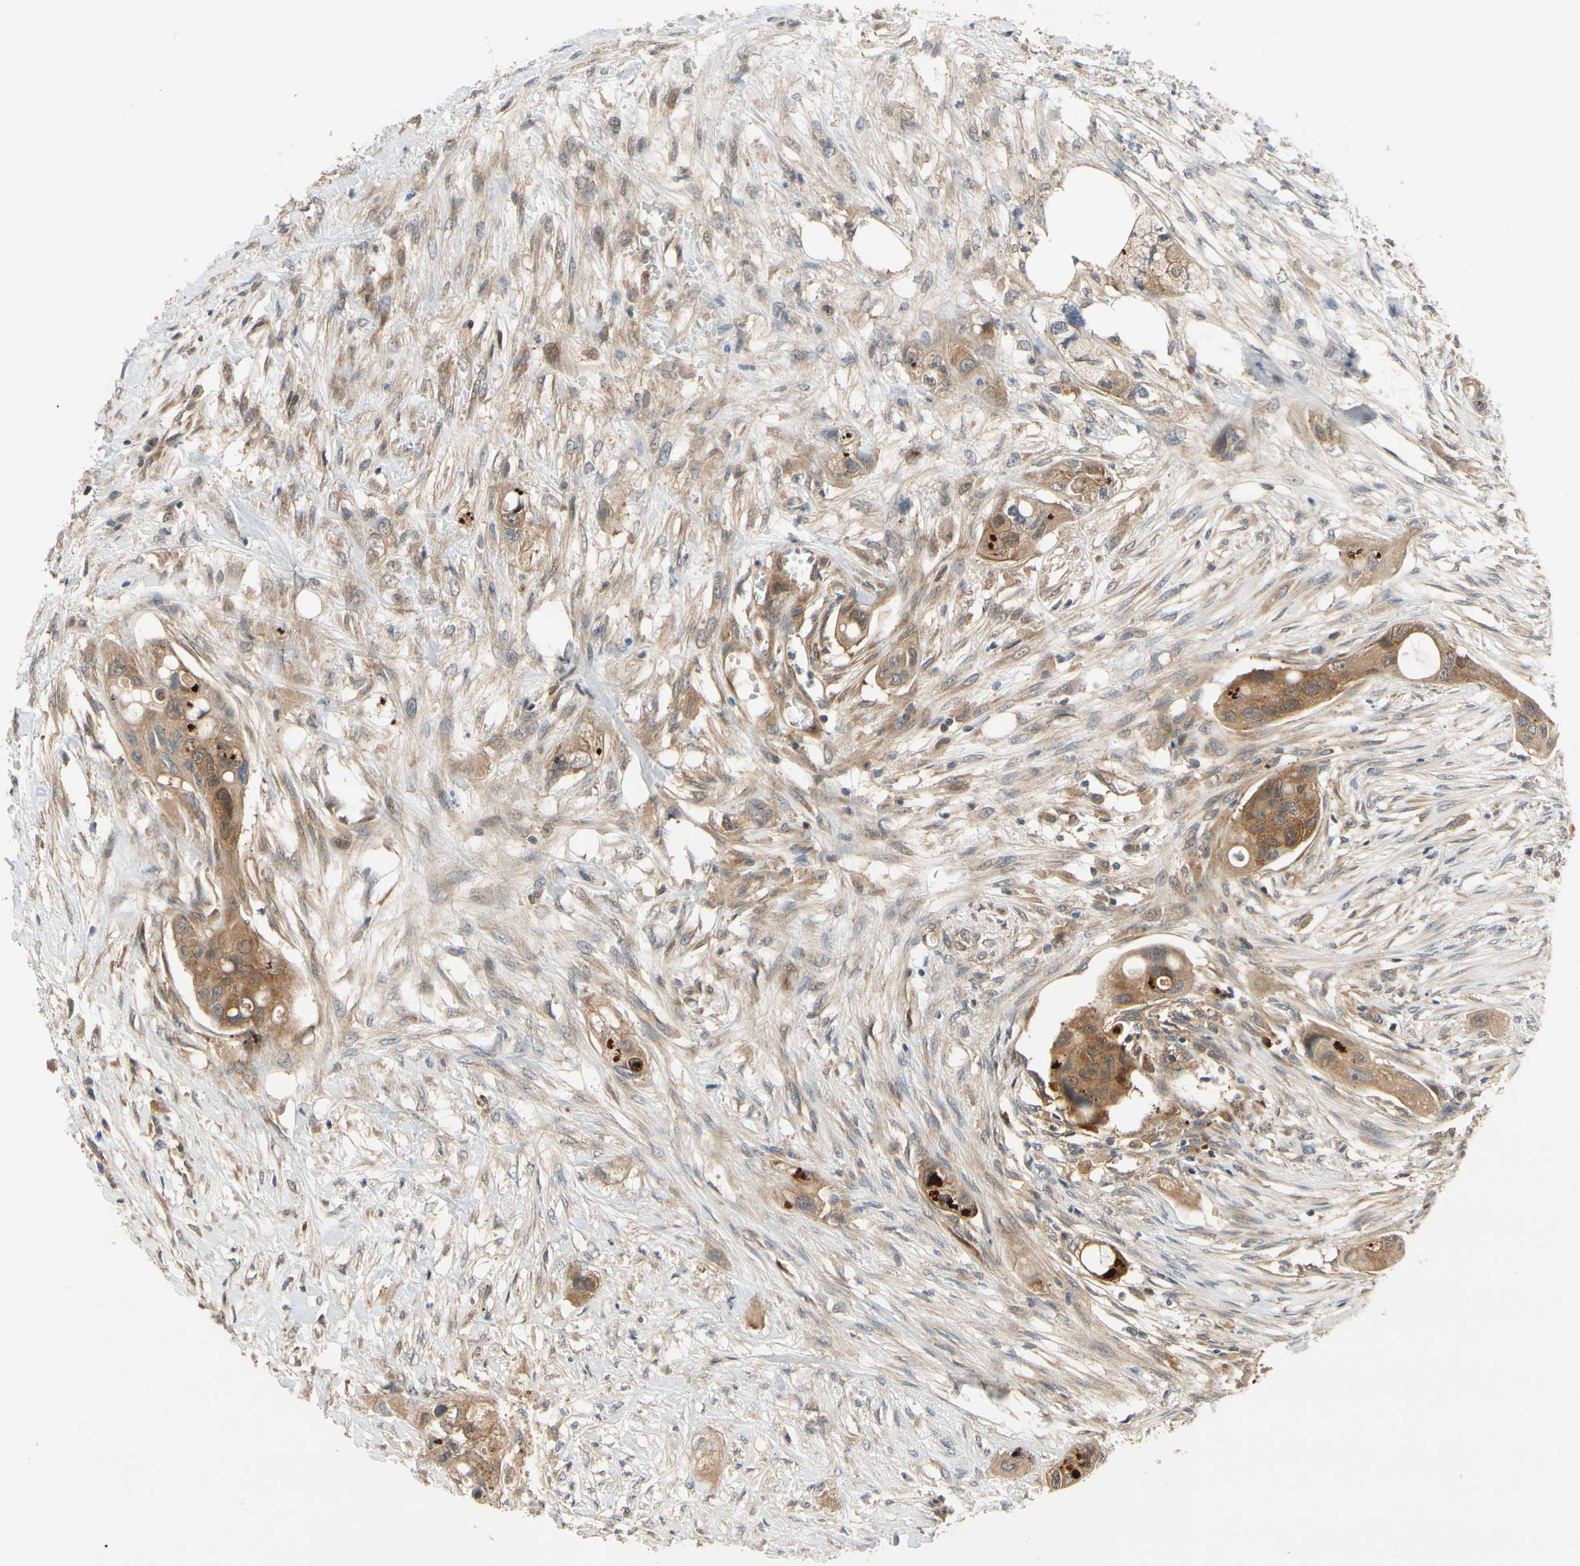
{"staining": {"intensity": "moderate", "quantity": ">75%", "location": "cytoplasmic/membranous"}, "tissue": "colorectal cancer", "cell_type": "Tumor cells", "image_type": "cancer", "snomed": [{"axis": "morphology", "description": "Adenocarcinoma, NOS"}, {"axis": "topography", "description": "Colon"}], "caption": "High-power microscopy captured an immunohistochemistry (IHC) photomicrograph of colorectal adenocarcinoma, revealing moderate cytoplasmic/membranous staining in about >75% of tumor cells.", "gene": "TDRP", "patient": {"sex": "female", "age": 57}}